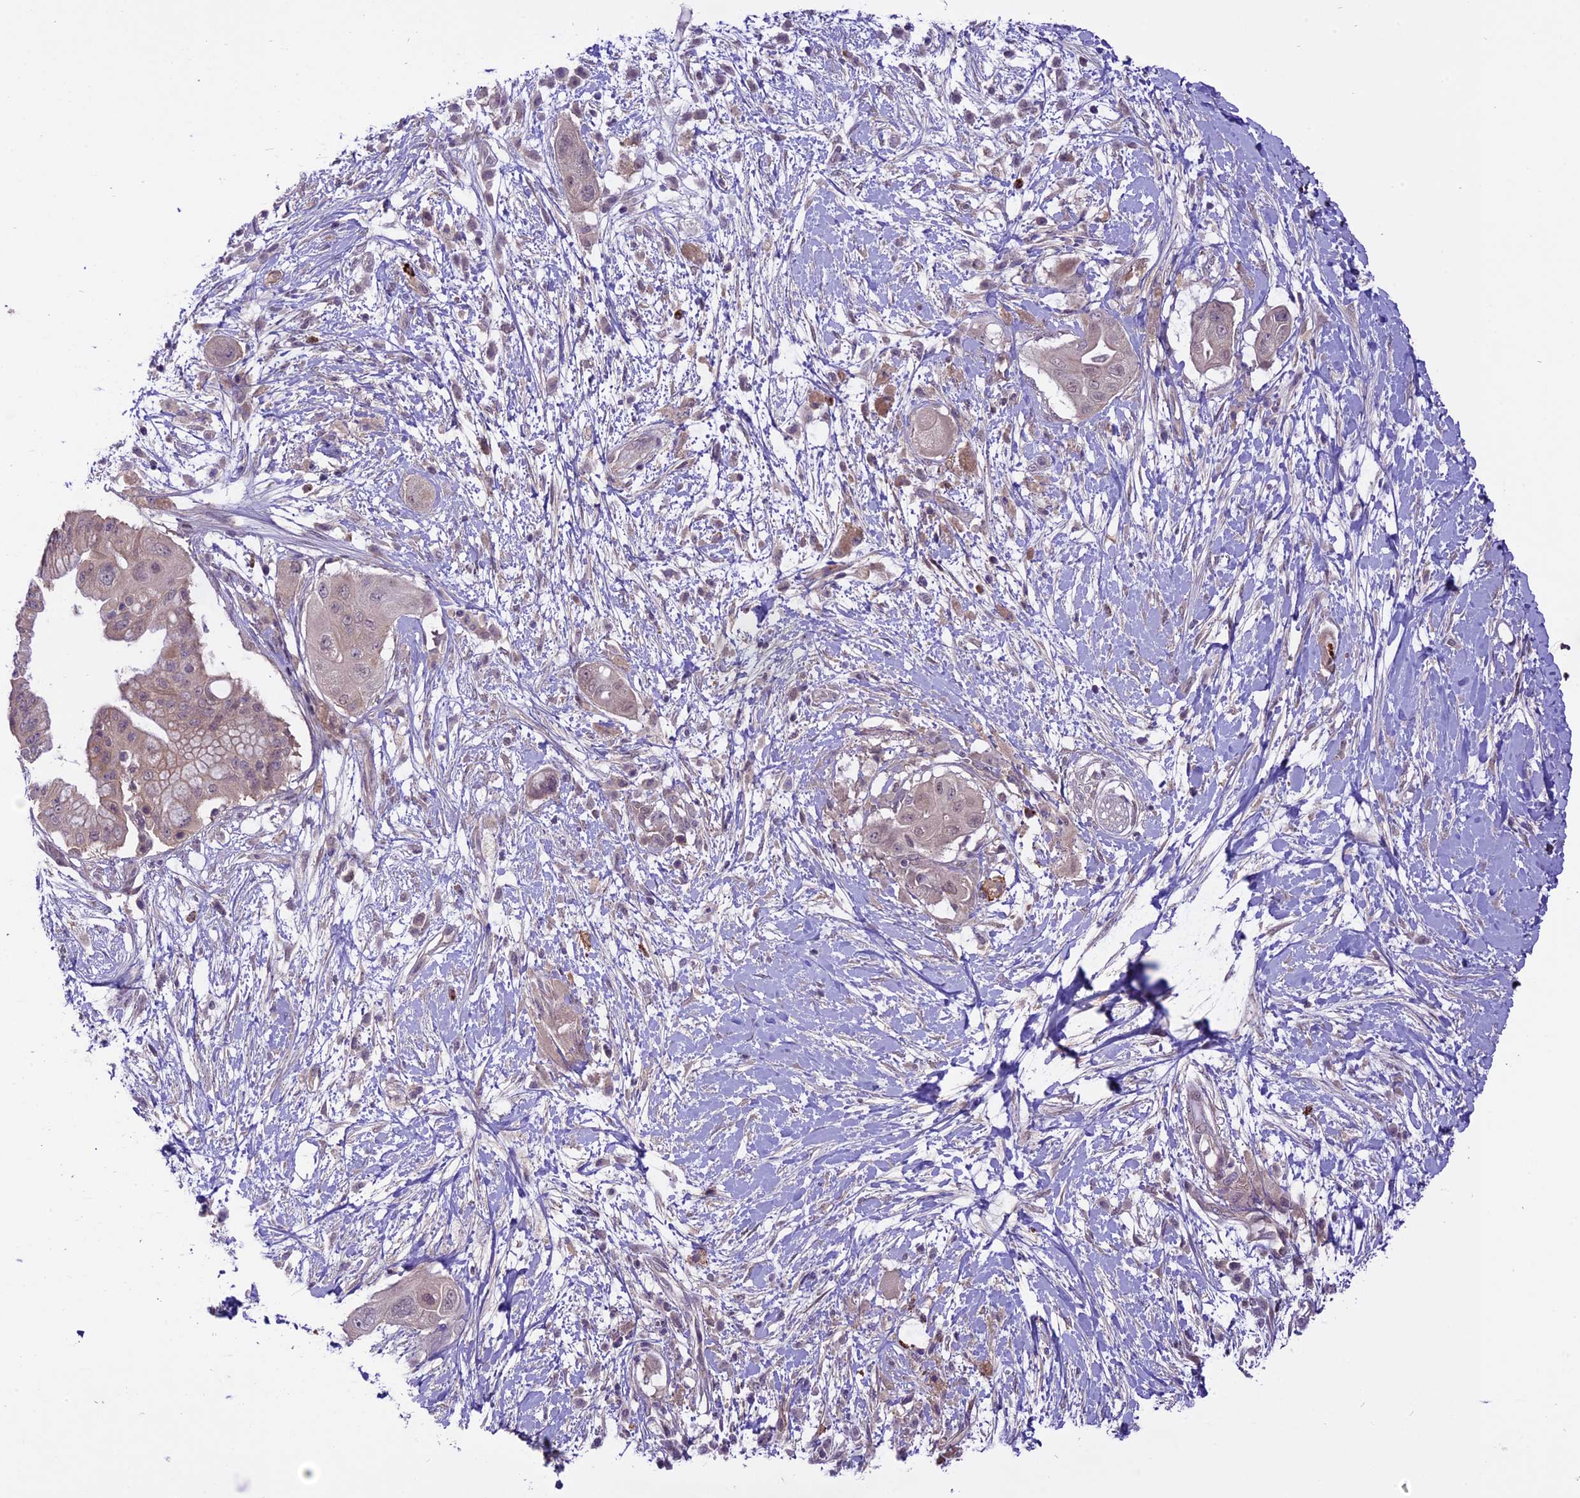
{"staining": {"intensity": "weak", "quantity": "<25%", "location": "cytoplasmic/membranous,nuclear"}, "tissue": "pancreatic cancer", "cell_type": "Tumor cells", "image_type": "cancer", "snomed": [{"axis": "morphology", "description": "Adenocarcinoma, NOS"}, {"axis": "topography", "description": "Pancreas"}], "caption": "IHC of human pancreatic cancer shows no positivity in tumor cells. (Stains: DAB IHC with hematoxylin counter stain, Microscopy: brightfield microscopy at high magnification).", "gene": "SPRED1", "patient": {"sex": "male", "age": 68}}